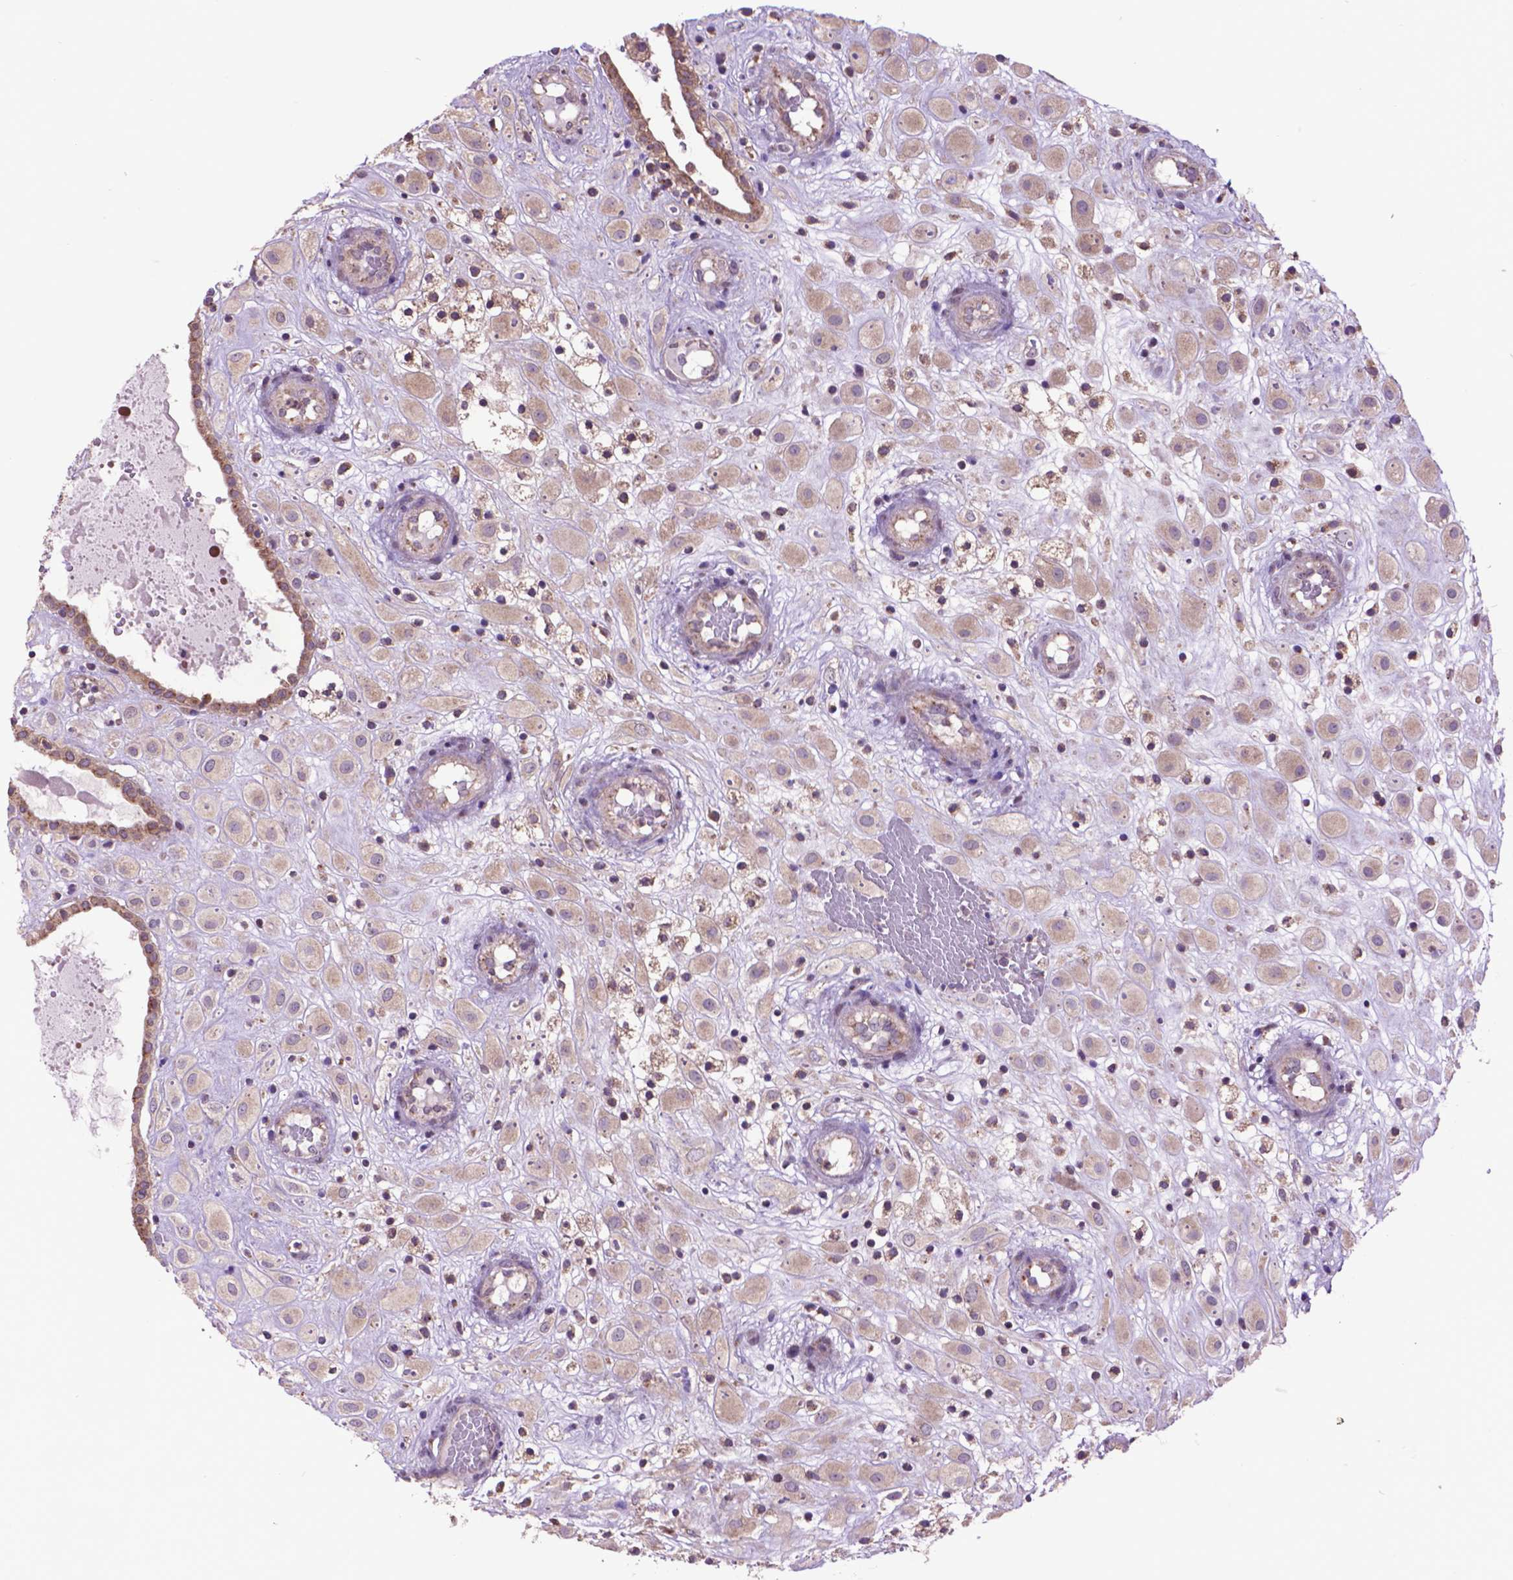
{"staining": {"intensity": "weak", "quantity": ">75%", "location": "cytoplasmic/membranous"}, "tissue": "placenta", "cell_type": "Decidual cells", "image_type": "normal", "snomed": [{"axis": "morphology", "description": "Normal tissue, NOS"}, {"axis": "topography", "description": "Placenta"}], "caption": "Placenta stained with a brown dye reveals weak cytoplasmic/membranous positive expression in approximately >75% of decidual cells.", "gene": "GLB1", "patient": {"sex": "female", "age": 24}}